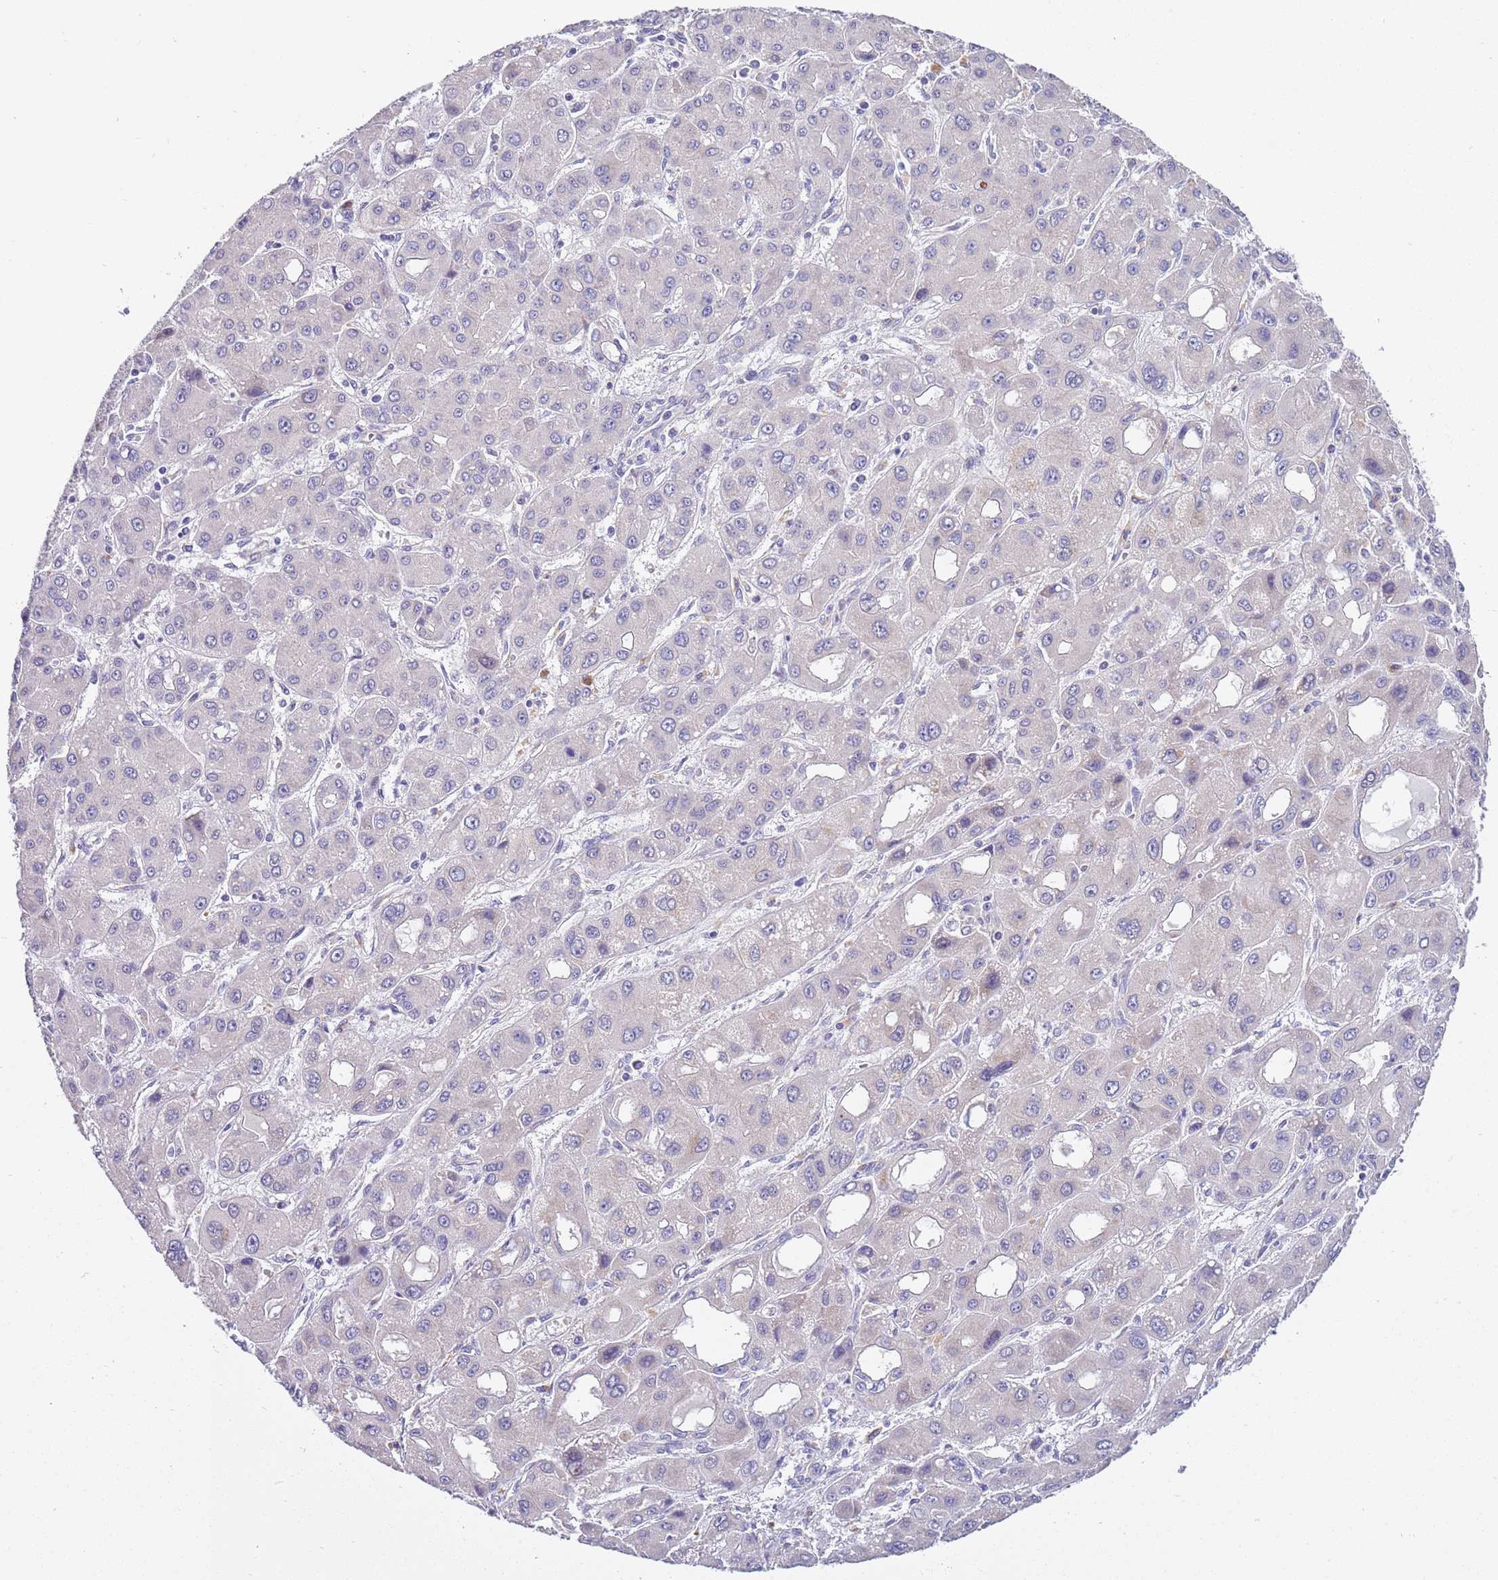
{"staining": {"intensity": "negative", "quantity": "none", "location": "none"}, "tissue": "liver cancer", "cell_type": "Tumor cells", "image_type": "cancer", "snomed": [{"axis": "morphology", "description": "Carcinoma, Hepatocellular, NOS"}, {"axis": "topography", "description": "Liver"}], "caption": "The immunohistochemistry (IHC) photomicrograph has no significant expression in tumor cells of liver hepatocellular carcinoma tissue.", "gene": "BRMS1L", "patient": {"sex": "male", "age": 55}}